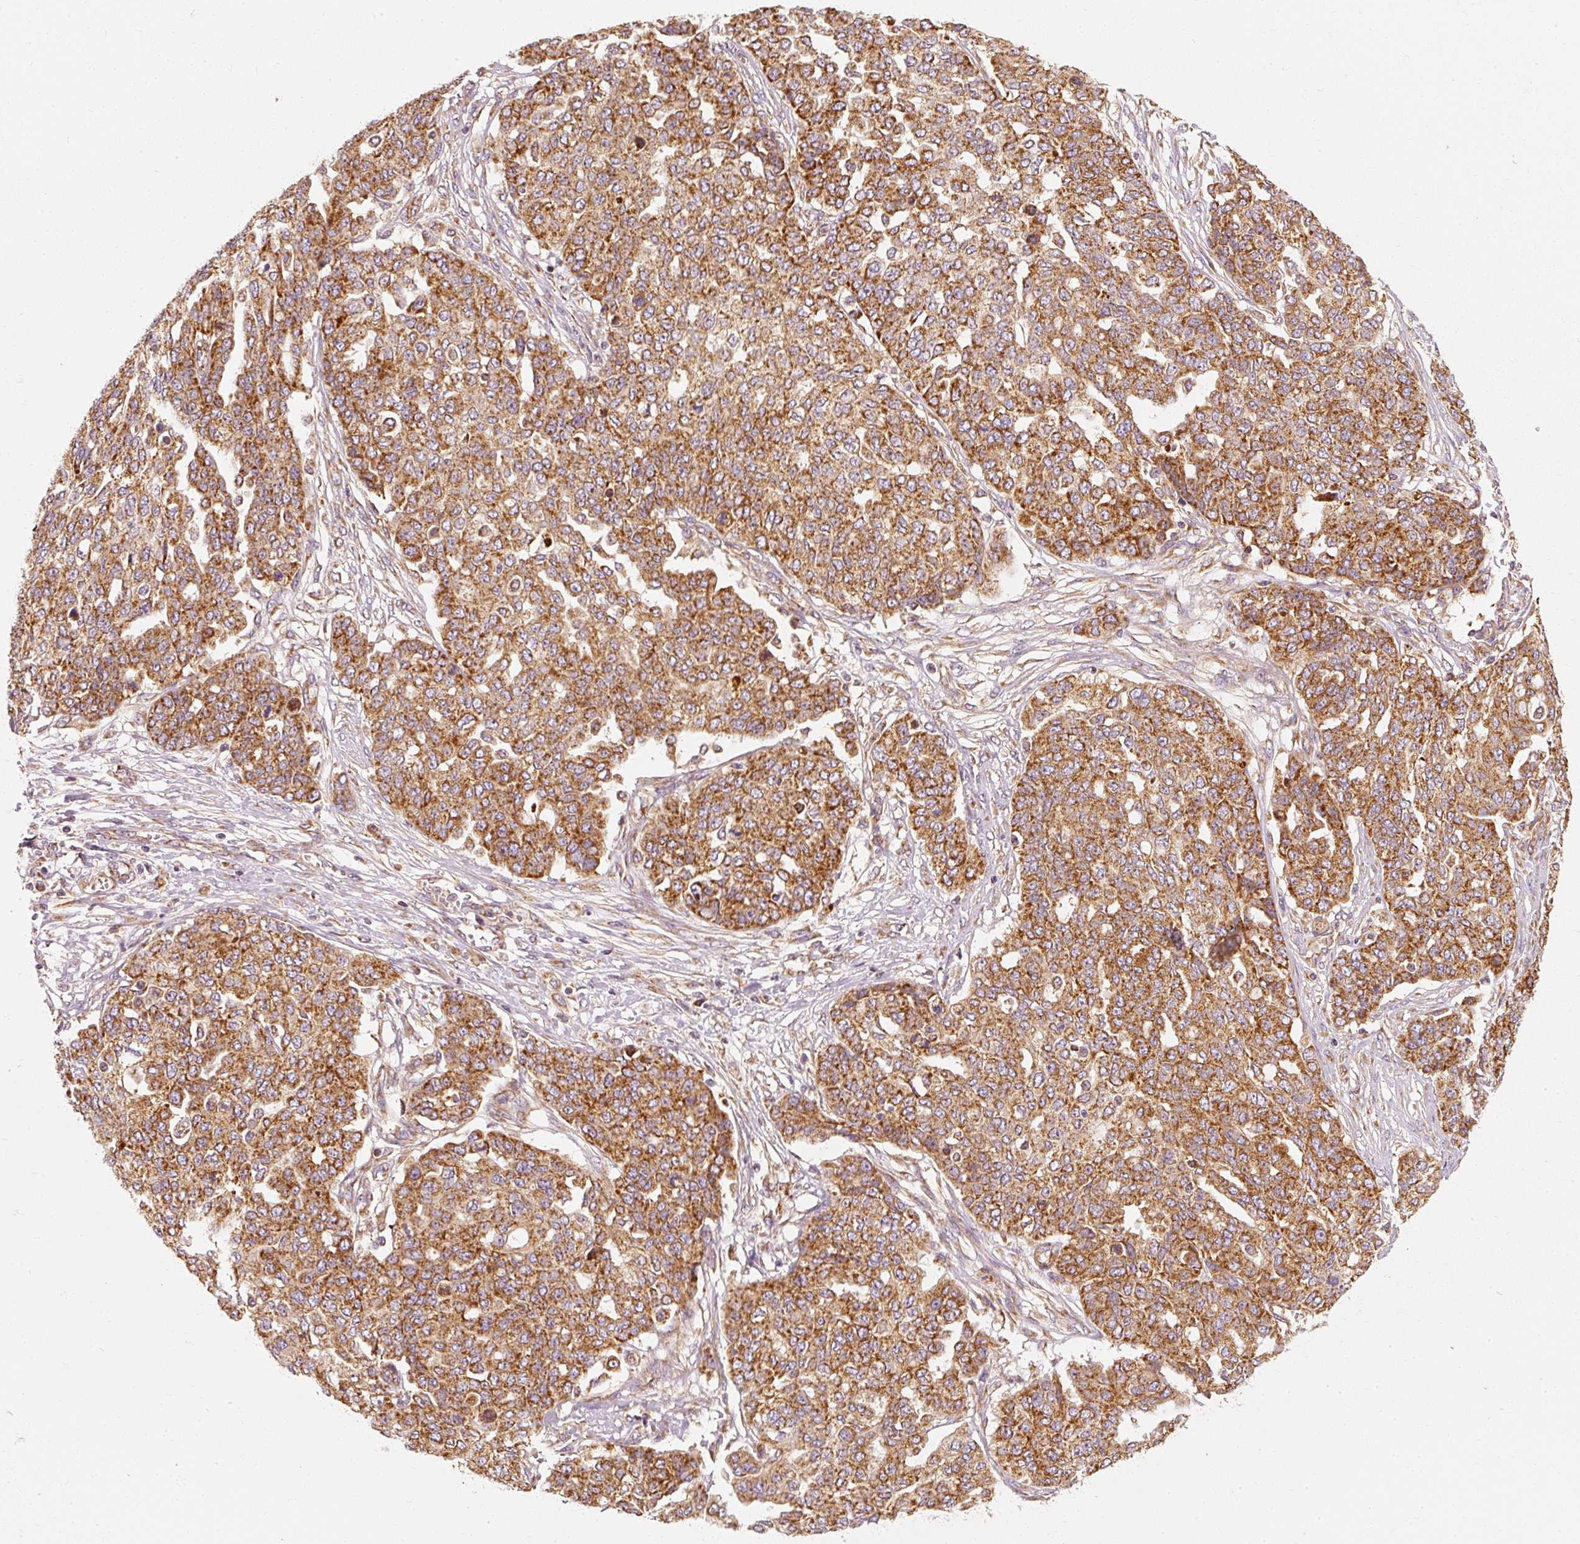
{"staining": {"intensity": "strong", "quantity": ">75%", "location": "cytoplasmic/membranous"}, "tissue": "ovarian cancer", "cell_type": "Tumor cells", "image_type": "cancer", "snomed": [{"axis": "morphology", "description": "Cystadenocarcinoma, serous, NOS"}, {"axis": "topography", "description": "Soft tissue"}, {"axis": "topography", "description": "Ovary"}], "caption": "High-magnification brightfield microscopy of ovarian cancer (serous cystadenocarcinoma) stained with DAB (3,3'-diaminobenzidine) (brown) and counterstained with hematoxylin (blue). tumor cells exhibit strong cytoplasmic/membranous expression is present in about>75% of cells.", "gene": "TOMM40", "patient": {"sex": "female", "age": 57}}